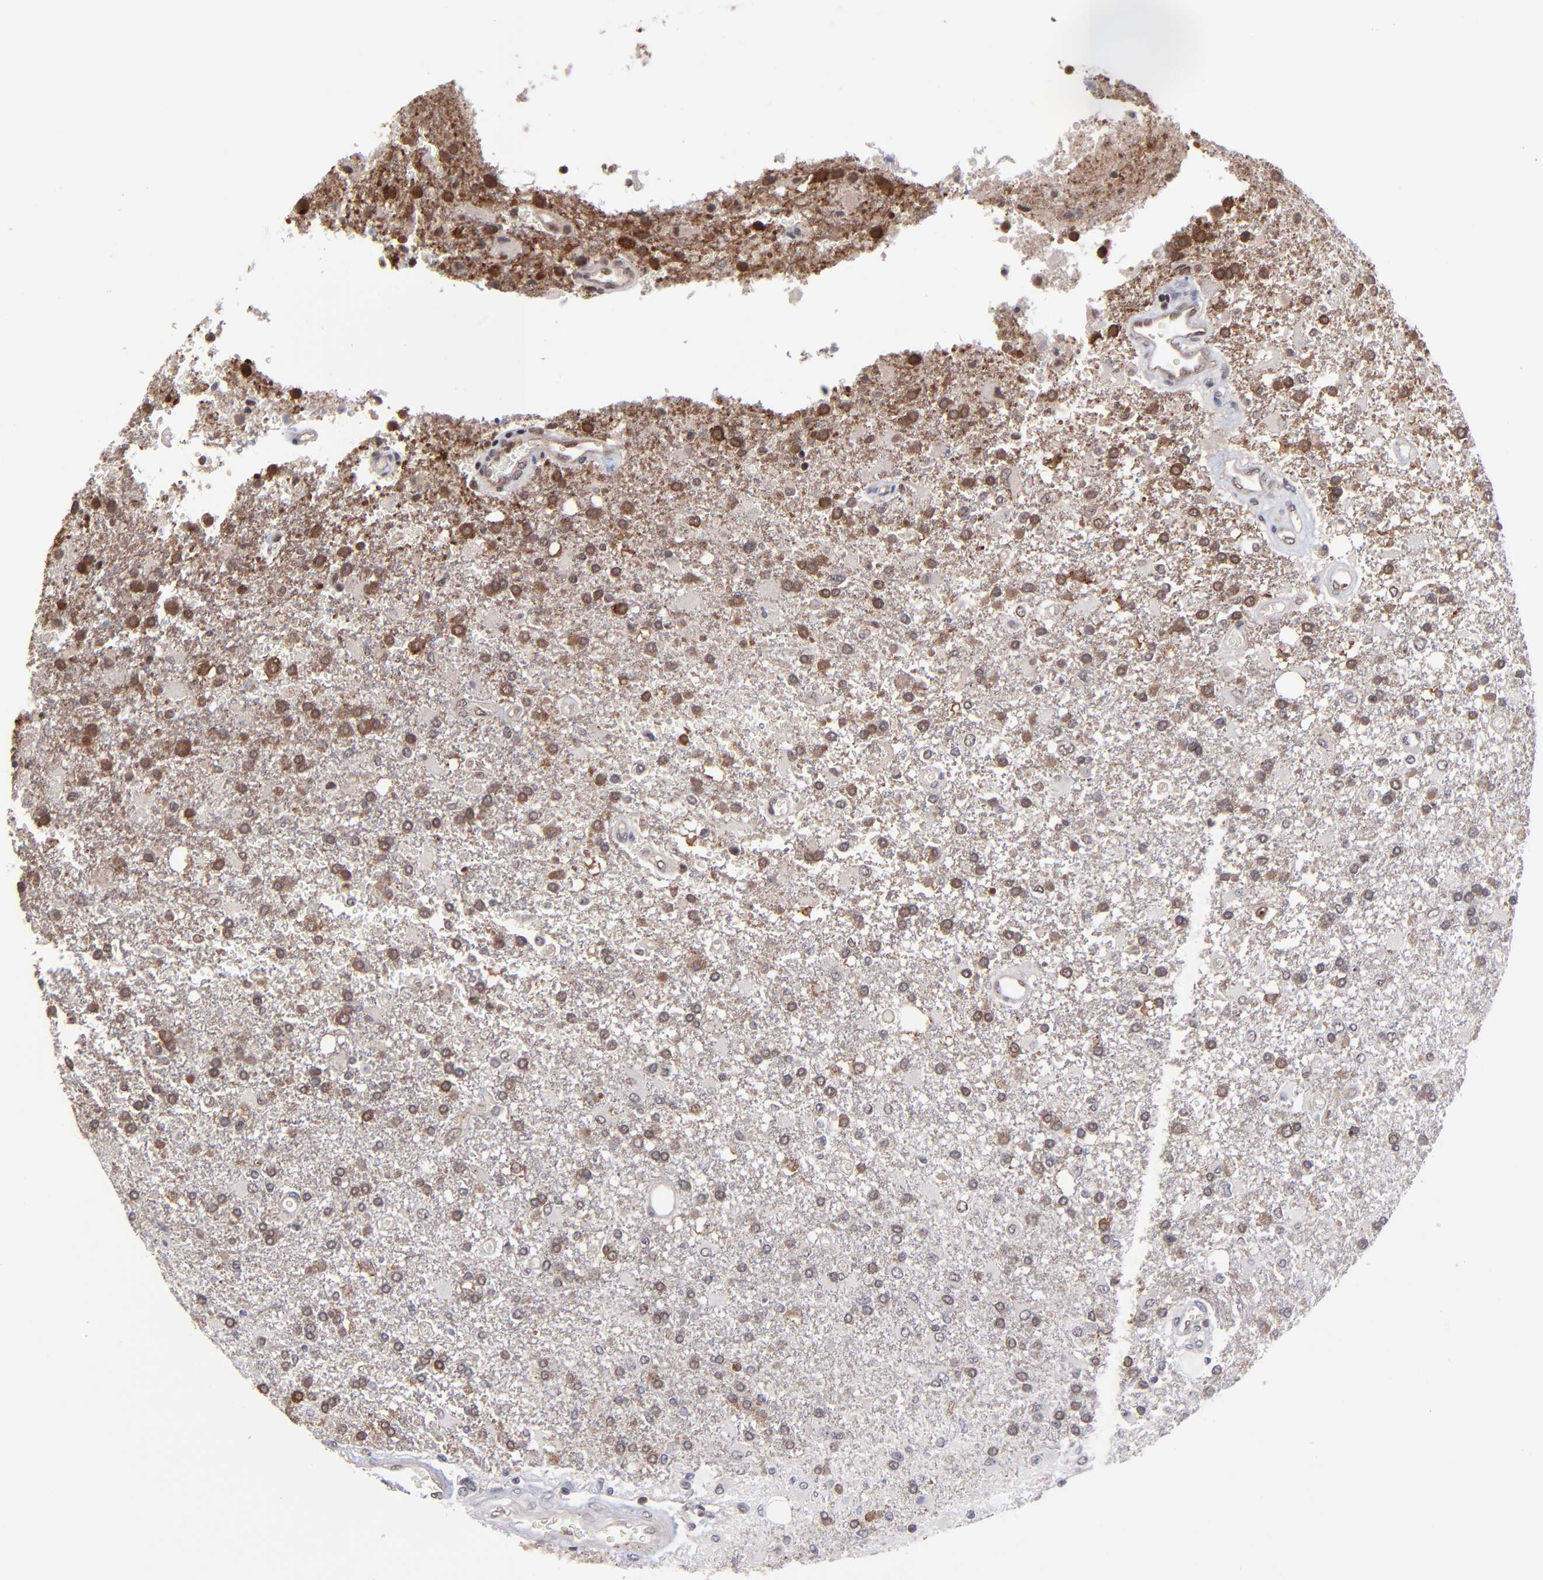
{"staining": {"intensity": "moderate", "quantity": "25%-75%", "location": "cytoplasmic/membranous"}, "tissue": "glioma", "cell_type": "Tumor cells", "image_type": "cancer", "snomed": [{"axis": "morphology", "description": "Glioma, malignant, High grade"}, {"axis": "topography", "description": "Cerebral cortex"}], "caption": "Immunohistochemistry (IHC) image of high-grade glioma (malignant) stained for a protein (brown), which exhibits medium levels of moderate cytoplasmic/membranous expression in approximately 25%-75% of tumor cells.", "gene": "ZNF419", "patient": {"sex": "male", "age": 79}}